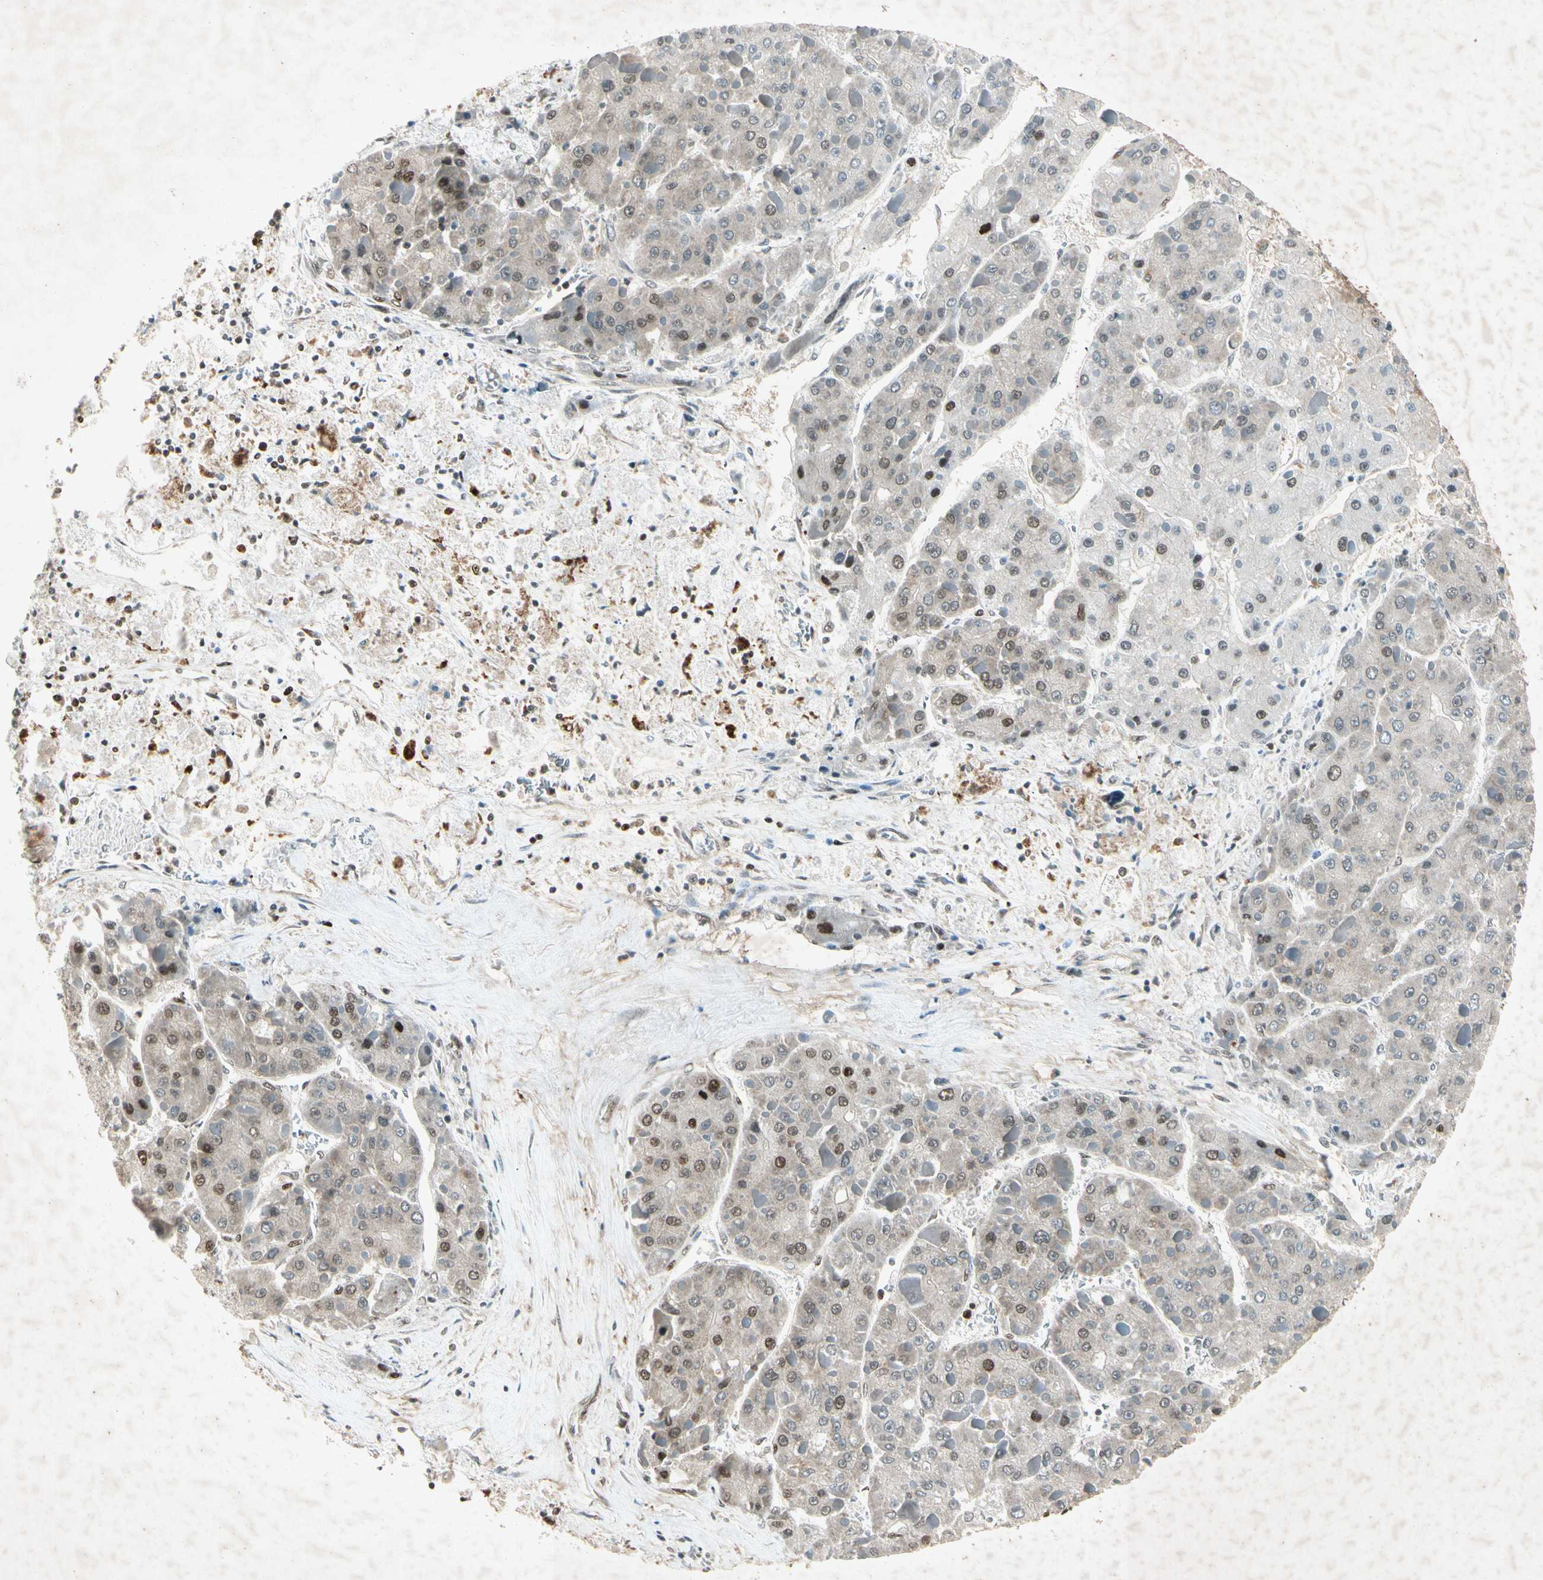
{"staining": {"intensity": "moderate", "quantity": "25%-75%", "location": "nuclear"}, "tissue": "liver cancer", "cell_type": "Tumor cells", "image_type": "cancer", "snomed": [{"axis": "morphology", "description": "Carcinoma, Hepatocellular, NOS"}, {"axis": "topography", "description": "Liver"}], "caption": "IHC image of human hepatocellular carcinoma (liver) stained for a protein (brown), which shows medium levels of moderate nuclear expression in about 25%-75% of tumor cells.", "gene": "RNF43", "patient": {"sex": "female", "age": 73}}